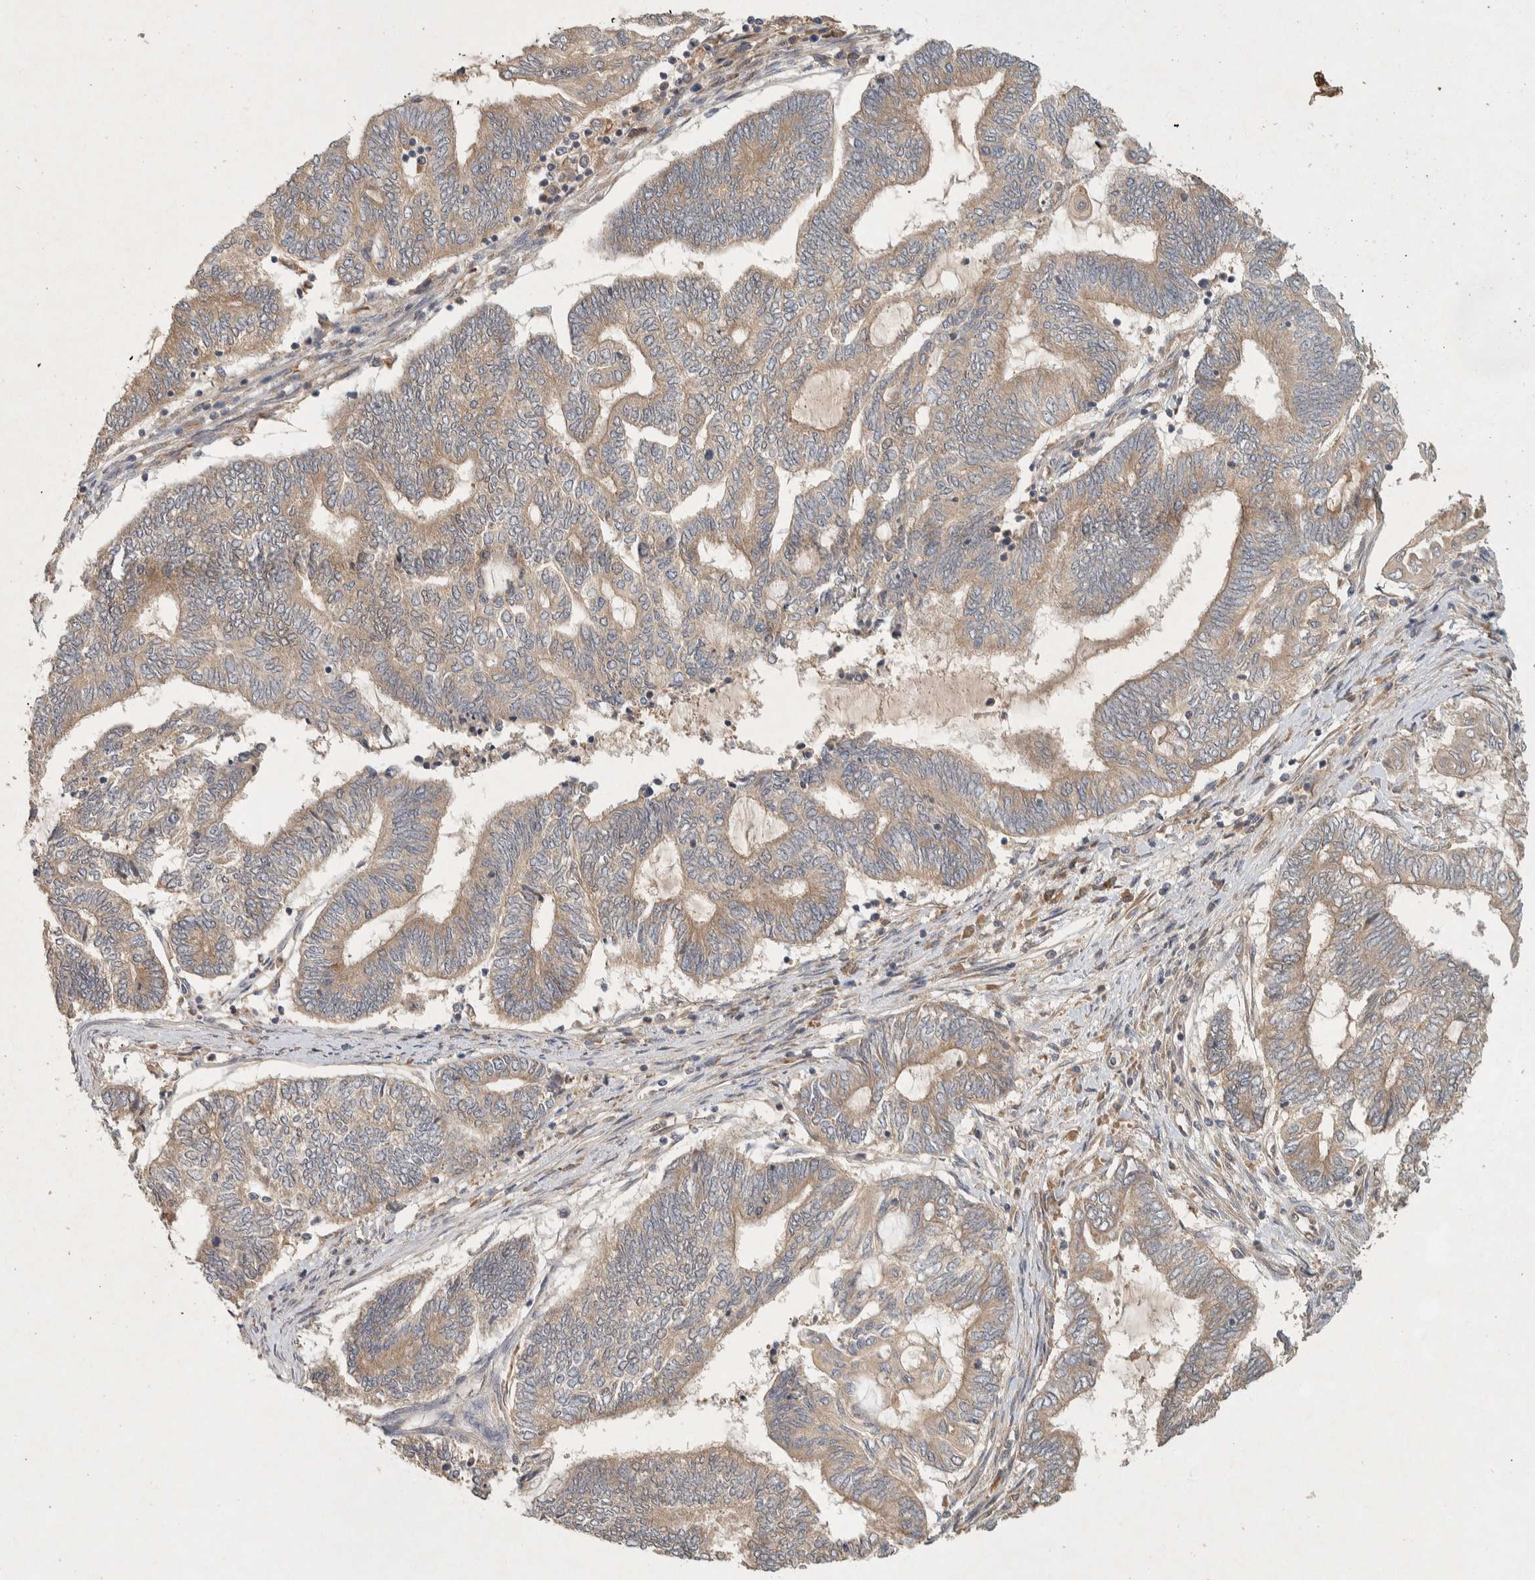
{"staining": {"intensity": "weak", "quantity": "<25%", "location": "cytoplasmic/membranous"}, "tissue": "endometrial cancer", "cell_type": "Tumor cells", "image_type": "cancer", "snomed": [{"axis": "morphology", "description": "Adenocarcinoma, NOS"}, {"axis": "topography", "description": "Uterus"}, {"axis": "topography", "description": "Endometrium"}], "caption": "A micrograph of endometrial cancer (adenocarcinoma) stained for a protein demonstrates no brown staining in tumor cells.", "gene": "PXK", "patient": {"sex": "female", "age": 70}}